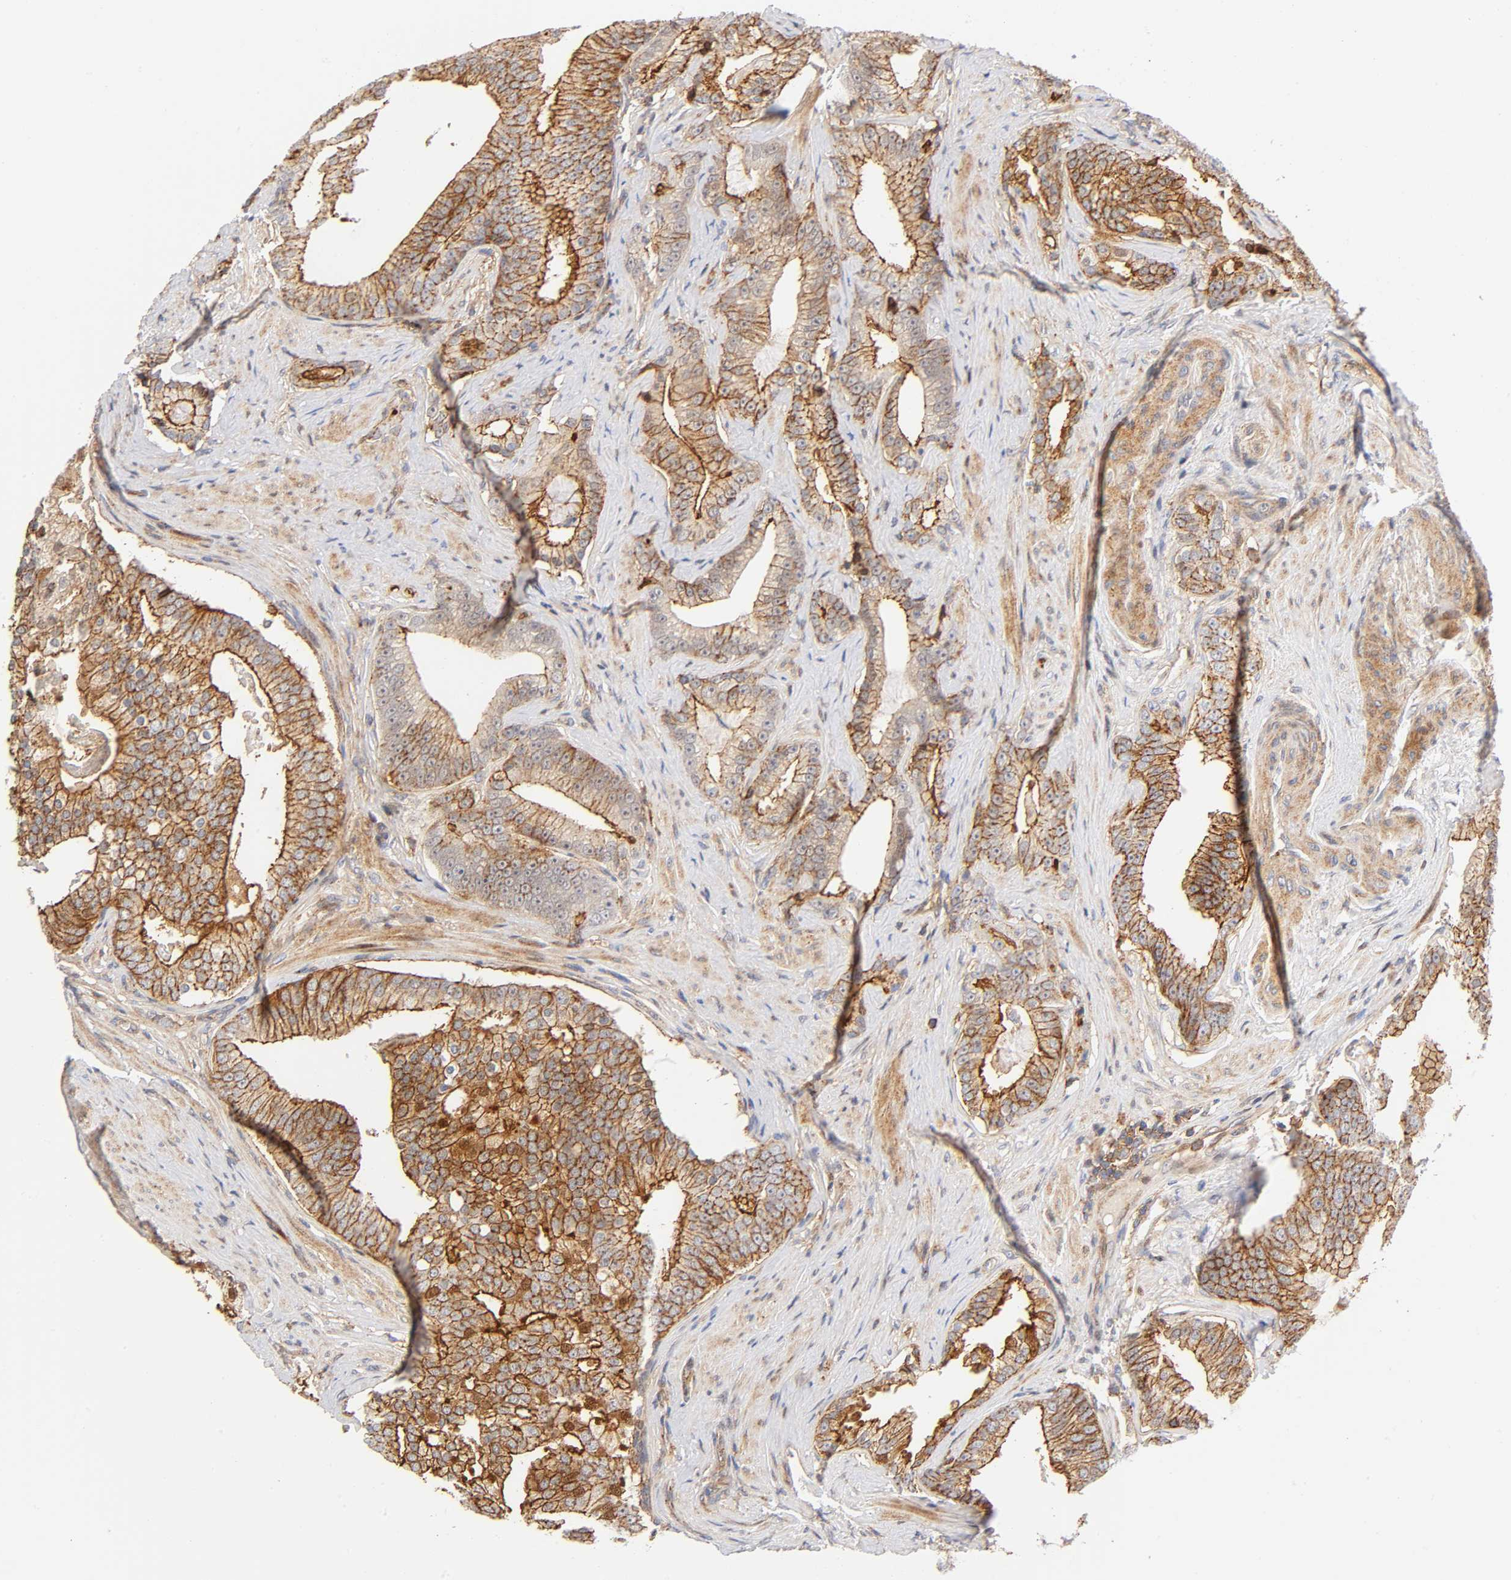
{"staining": {"intensity": "moderate", "quantity": ">75%", "location": "cytoplasmic/membranous,nuclear"}, "tissue": "prostate cancer", "cell_type": "Tumor cells", "image_type": "cancer", "snomed": [{"axis": "morphology", "description": "Adenocarcinoma, Low grade"}, {"axis": "topography", "description": "Prostate"}], "caption": "Tumor cells exhibit medium levels of moderate cytoplasmic/membranous and nuclear expression in approximately >75% of cells in human low-grade adenocarcinoma (prostate).", "gene": "ANXA7", "patient": {"sex": "male", "age": 58}}